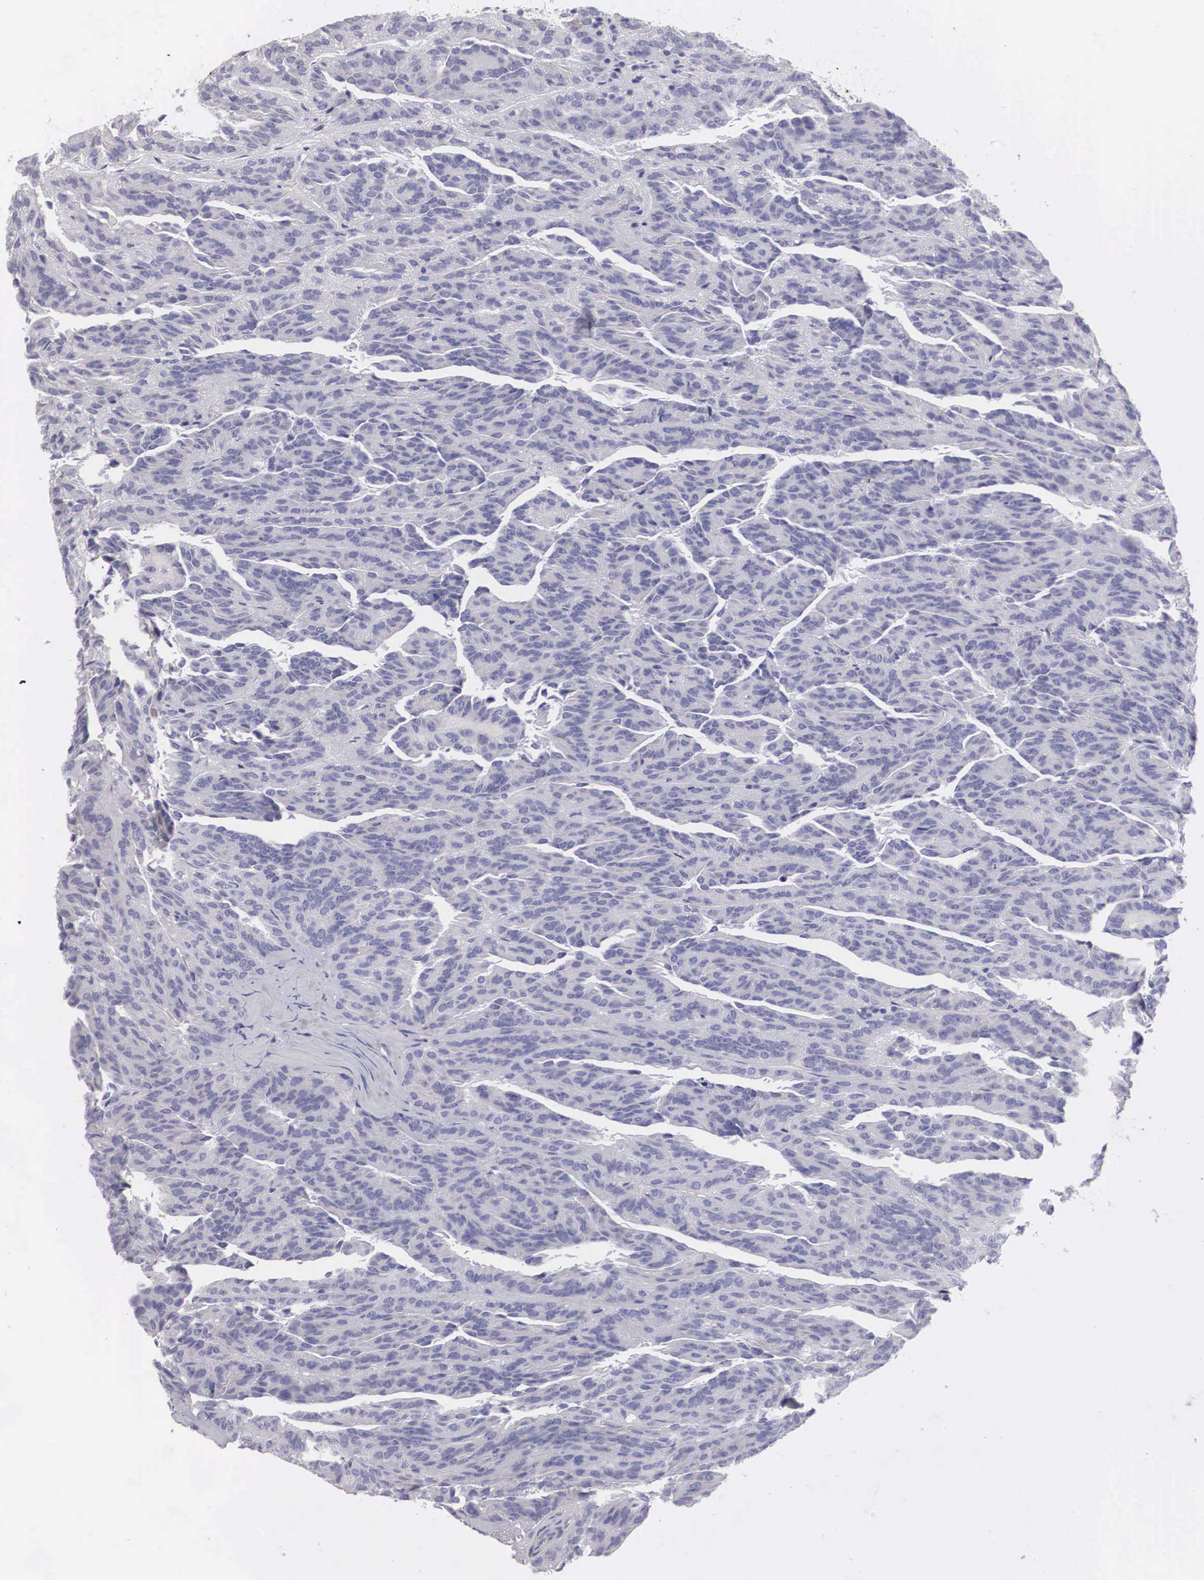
{"staining": {"intensity": "negative", "quantity": "none", "location": "none"}, "tissue": "renal cancer", "cell_type": "Tumor cells", "image_type": "cancer", "snomed": [{"axis": "morphology", "description": "Adenocarcinoma, NOS"}, {"axis": "topography", "description": "Kidney"}], "caption": "An IHC photomicrograph of adenocarcinoma (renal) is shown. There is no staining in tumor cells of adenocarcinoma (renal).", "gene": "ARMCX3", "patient": {"sex": "male", "age": 46}}